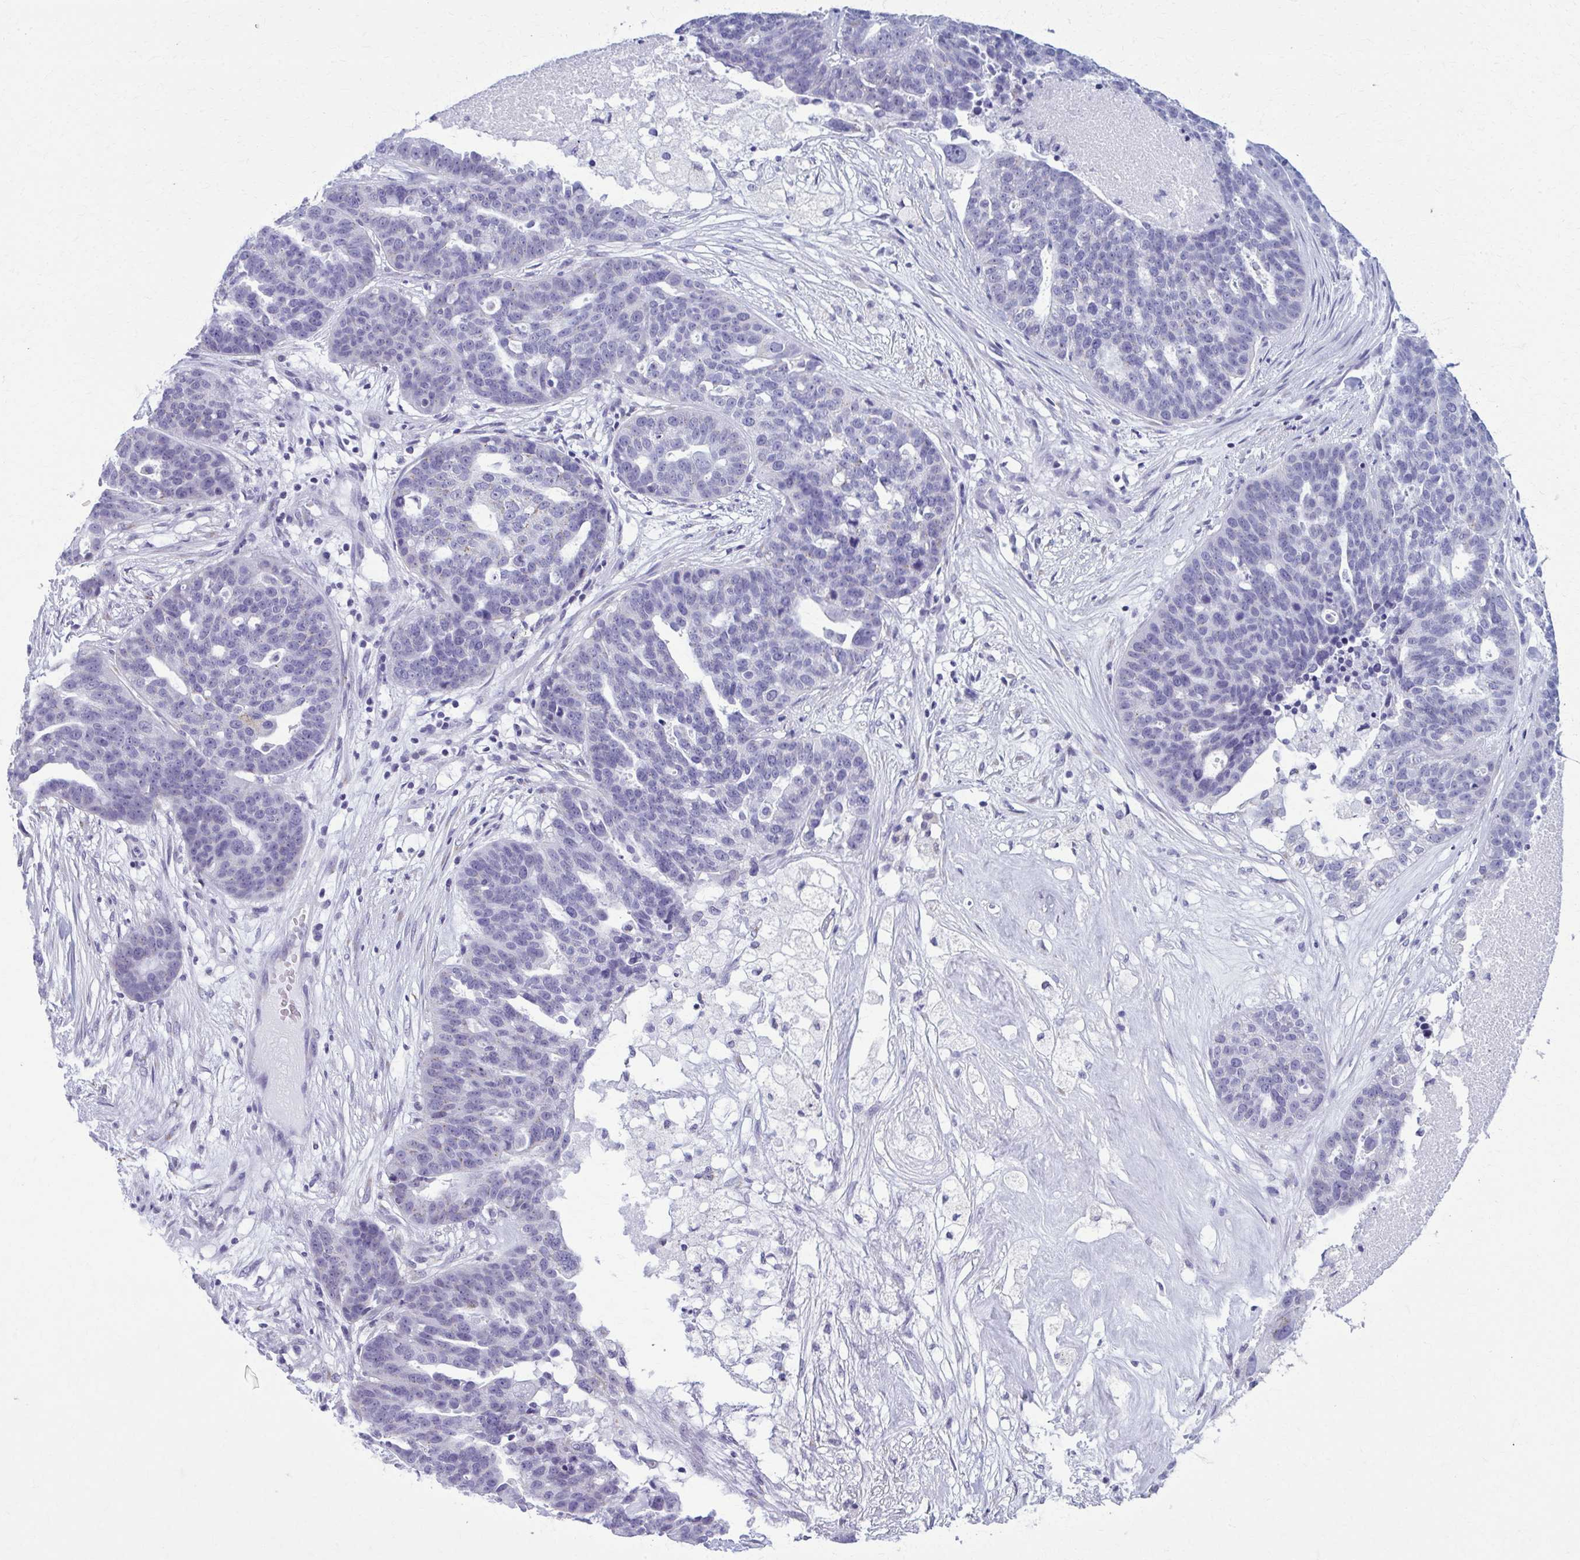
{"staining": {"intensity": "negative", "quantity": "none", "location": "none"}, "tissue": "ovarian cancer", "cell_type": "Tumor cells", "image_type": "cancer", "snomed": [{"axis": "morphology", "description": "Cystadenocarcinoma, serous, NOS"}, {"axis": "topography", "description": "Ovary"}], "caption": "Ovarian cancer (serous cystadenocarcinoma) stained for a protein using immunohistochemistry shows no staining tumor cells.", "gene": "SCLY", "patient": {"sex": "female", "age": 59}}